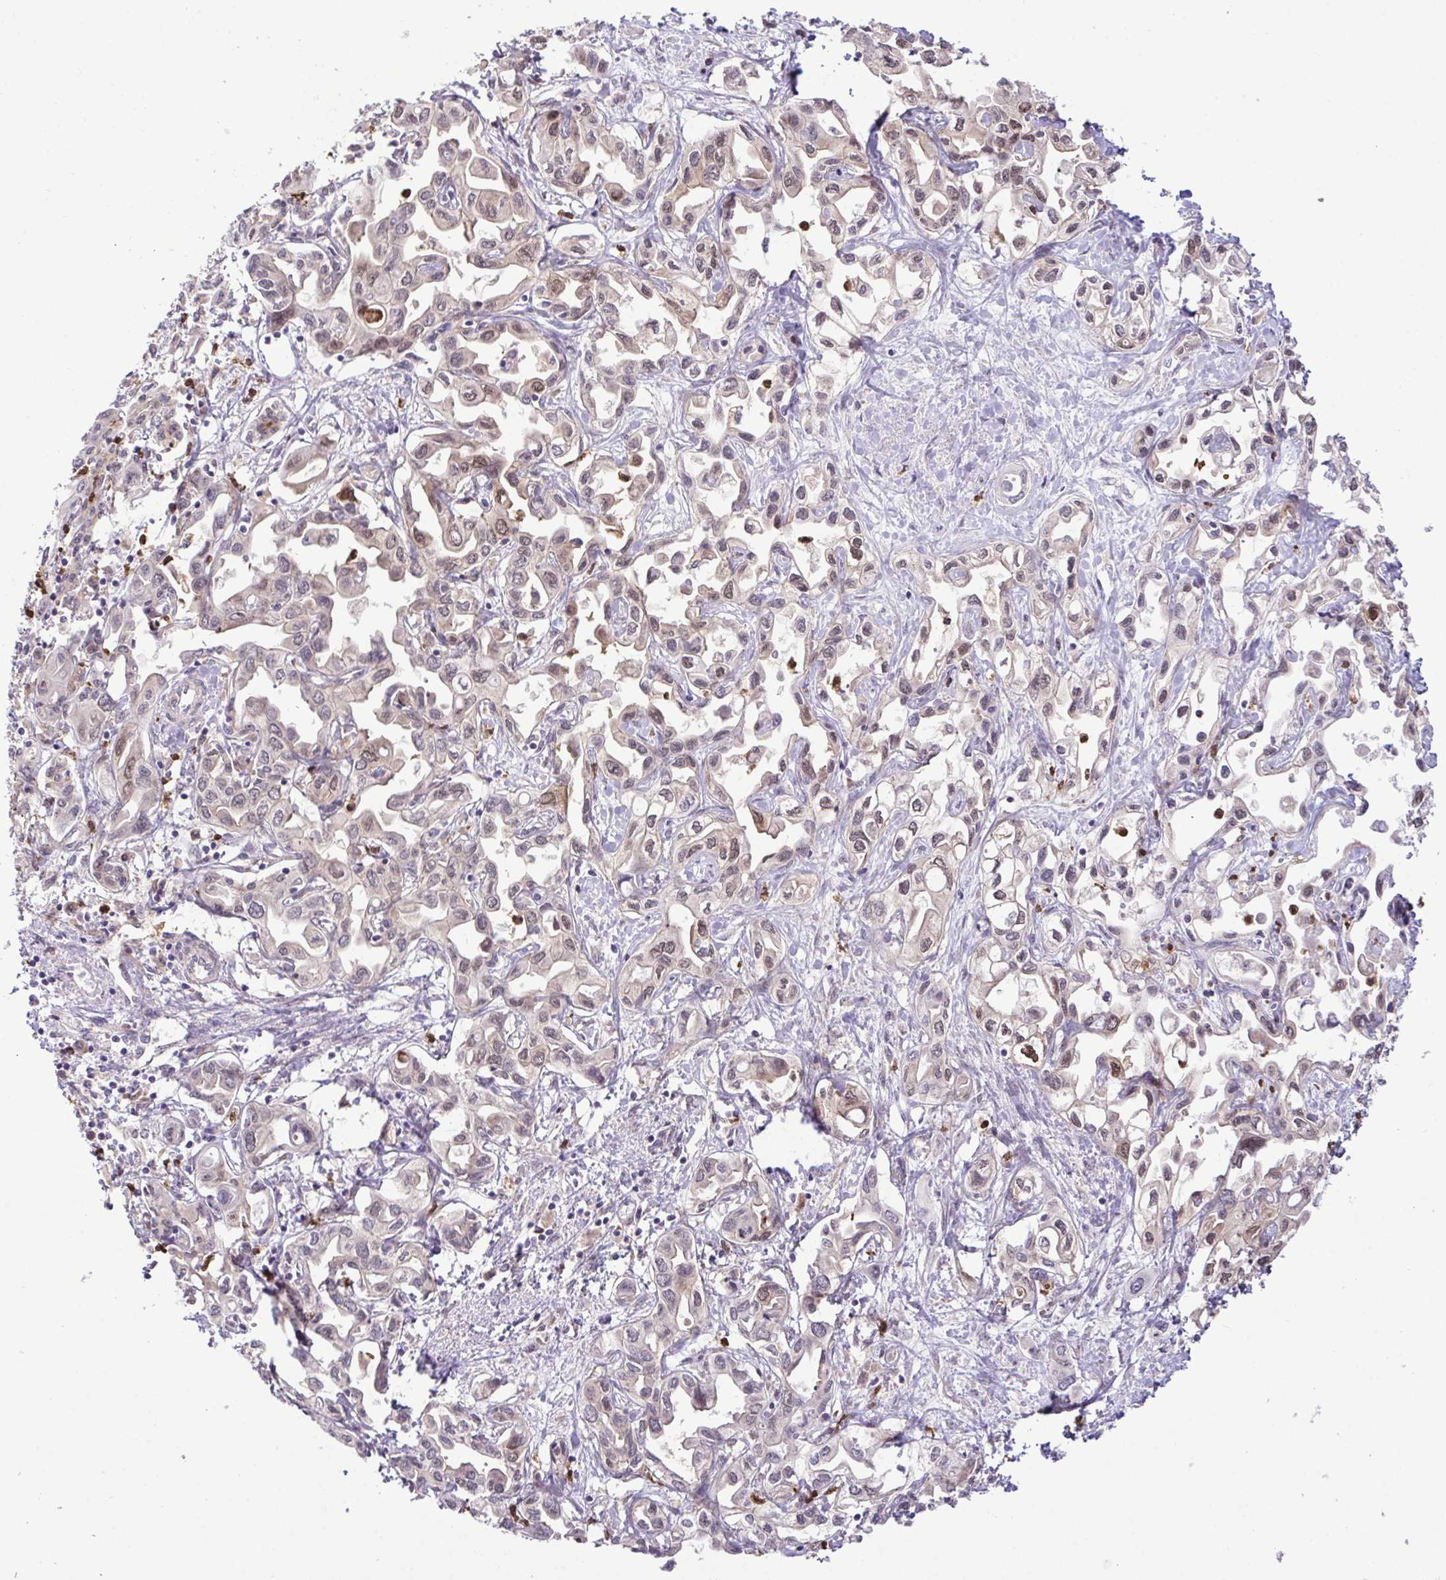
{"staining": {"intensity": "weak", "quantity": "25%-75%", "location": "nuclear"}, "tissue": "liver cancer", "cell_type": "Tumor cells", "image_type": "cancer", "snomed": [{"axis": "morphology", "description": "Cholangiocarcinoma"}, {"axis": "topography", "description": "Liver"}], "caption": "A low amount of weak nuclear staining is identified in about 25%-75% of tumor cells in liver cholangiocarcinoma tissue.", "gene": "CMPK1", "patient": {"sex": "female", "age": 64}}